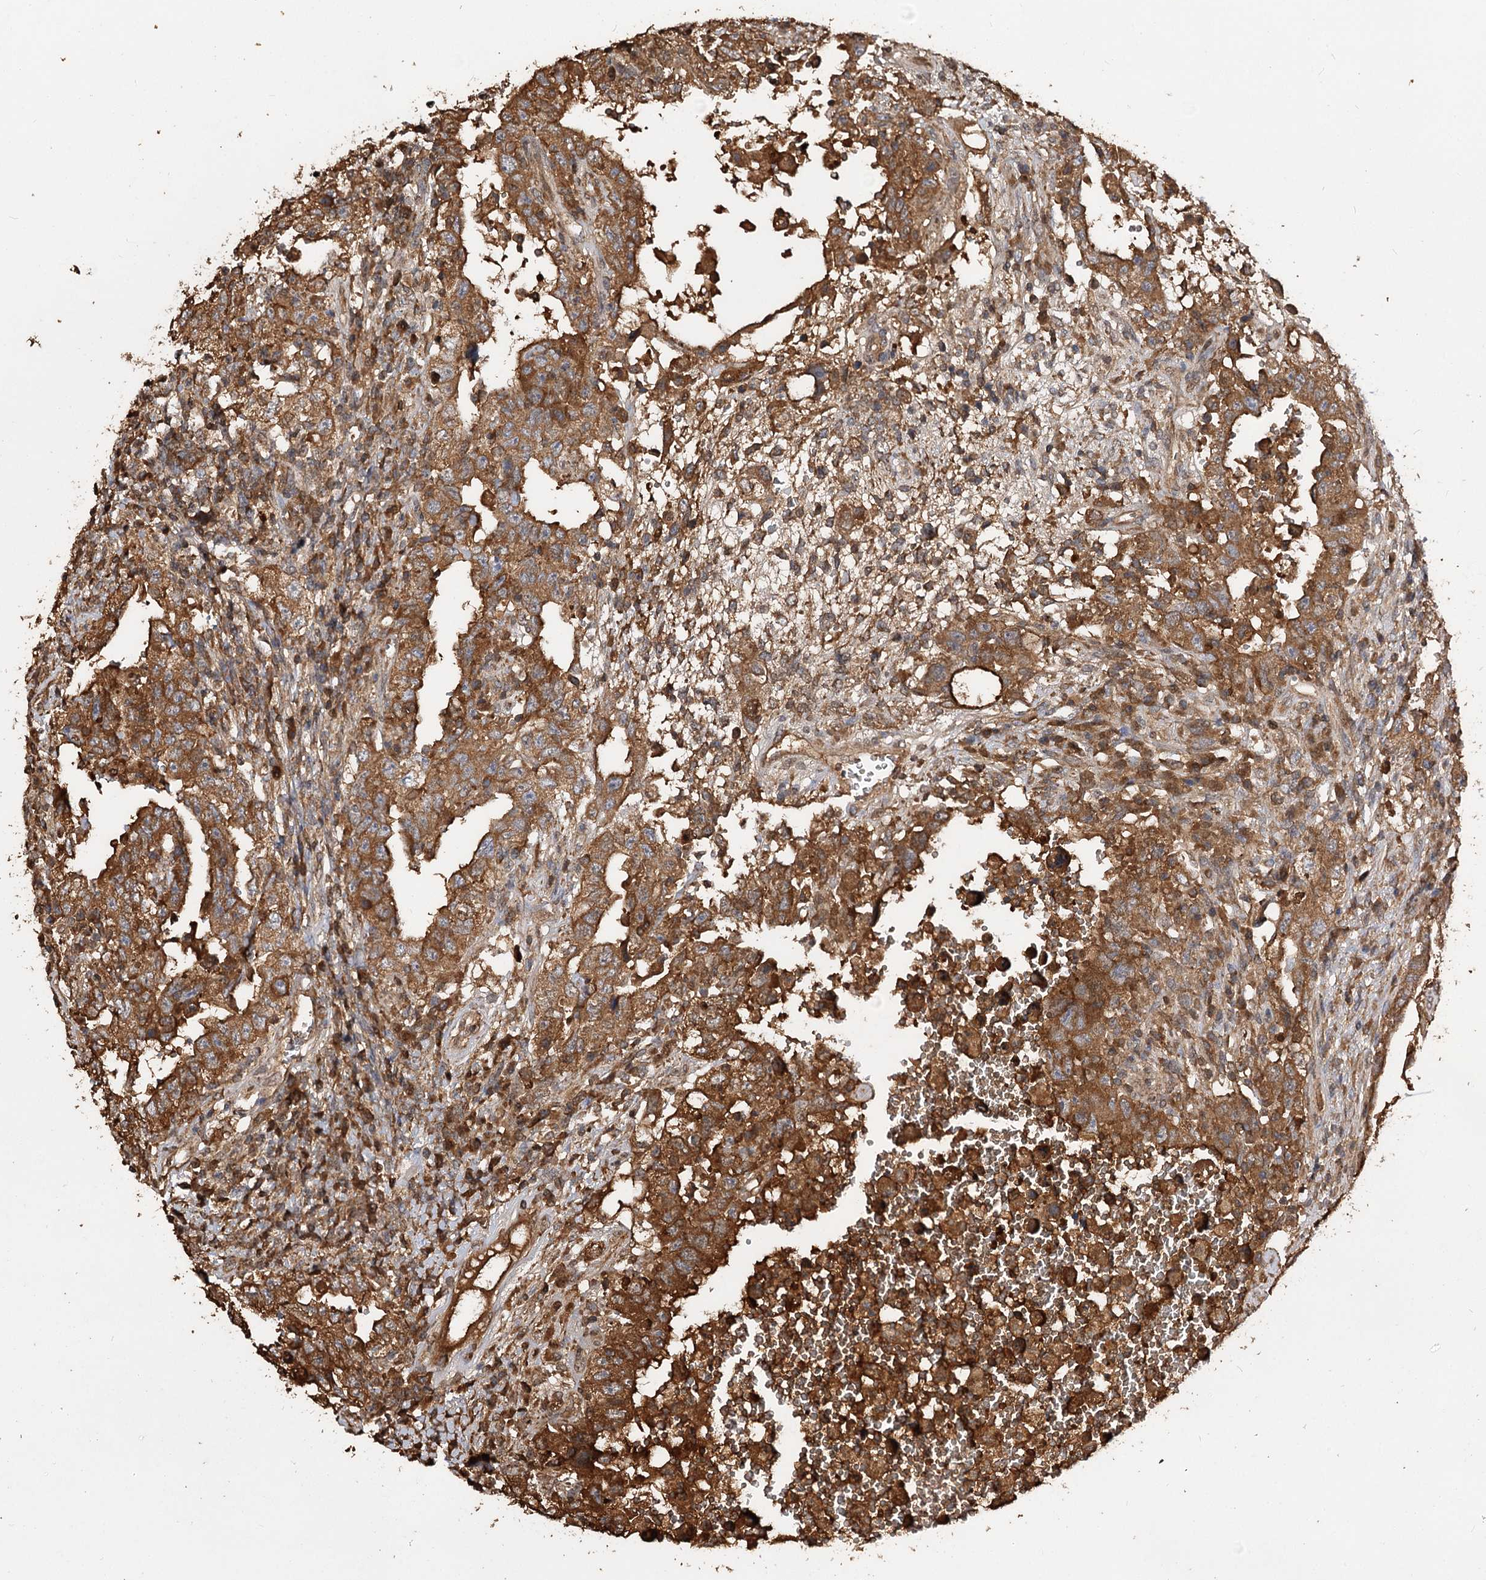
{"staining": {"intensity": "strong", "quantity": ">75%", "location": "cytoplasmic/membranous"}, "tissue": "testis cancer", "cell_type": "Tumor cells", "image_type": "cancer", "snomed": [{"axis": "morphology", "description": "Carcinoma, Embryonal, NOS"}, {"axis": "topography", "description": "Testis"}], "caption": "A brown stain shows strong cytoplasmic/membranous expression of a protein in human testis cancer tumor cells. (DAB (3,3'-diaminobenzidine) IHC, brown staining for protein, blue staining for nuclei).", "gene": "ARL13A", "patient": {"sex": "male", "age": 26}}